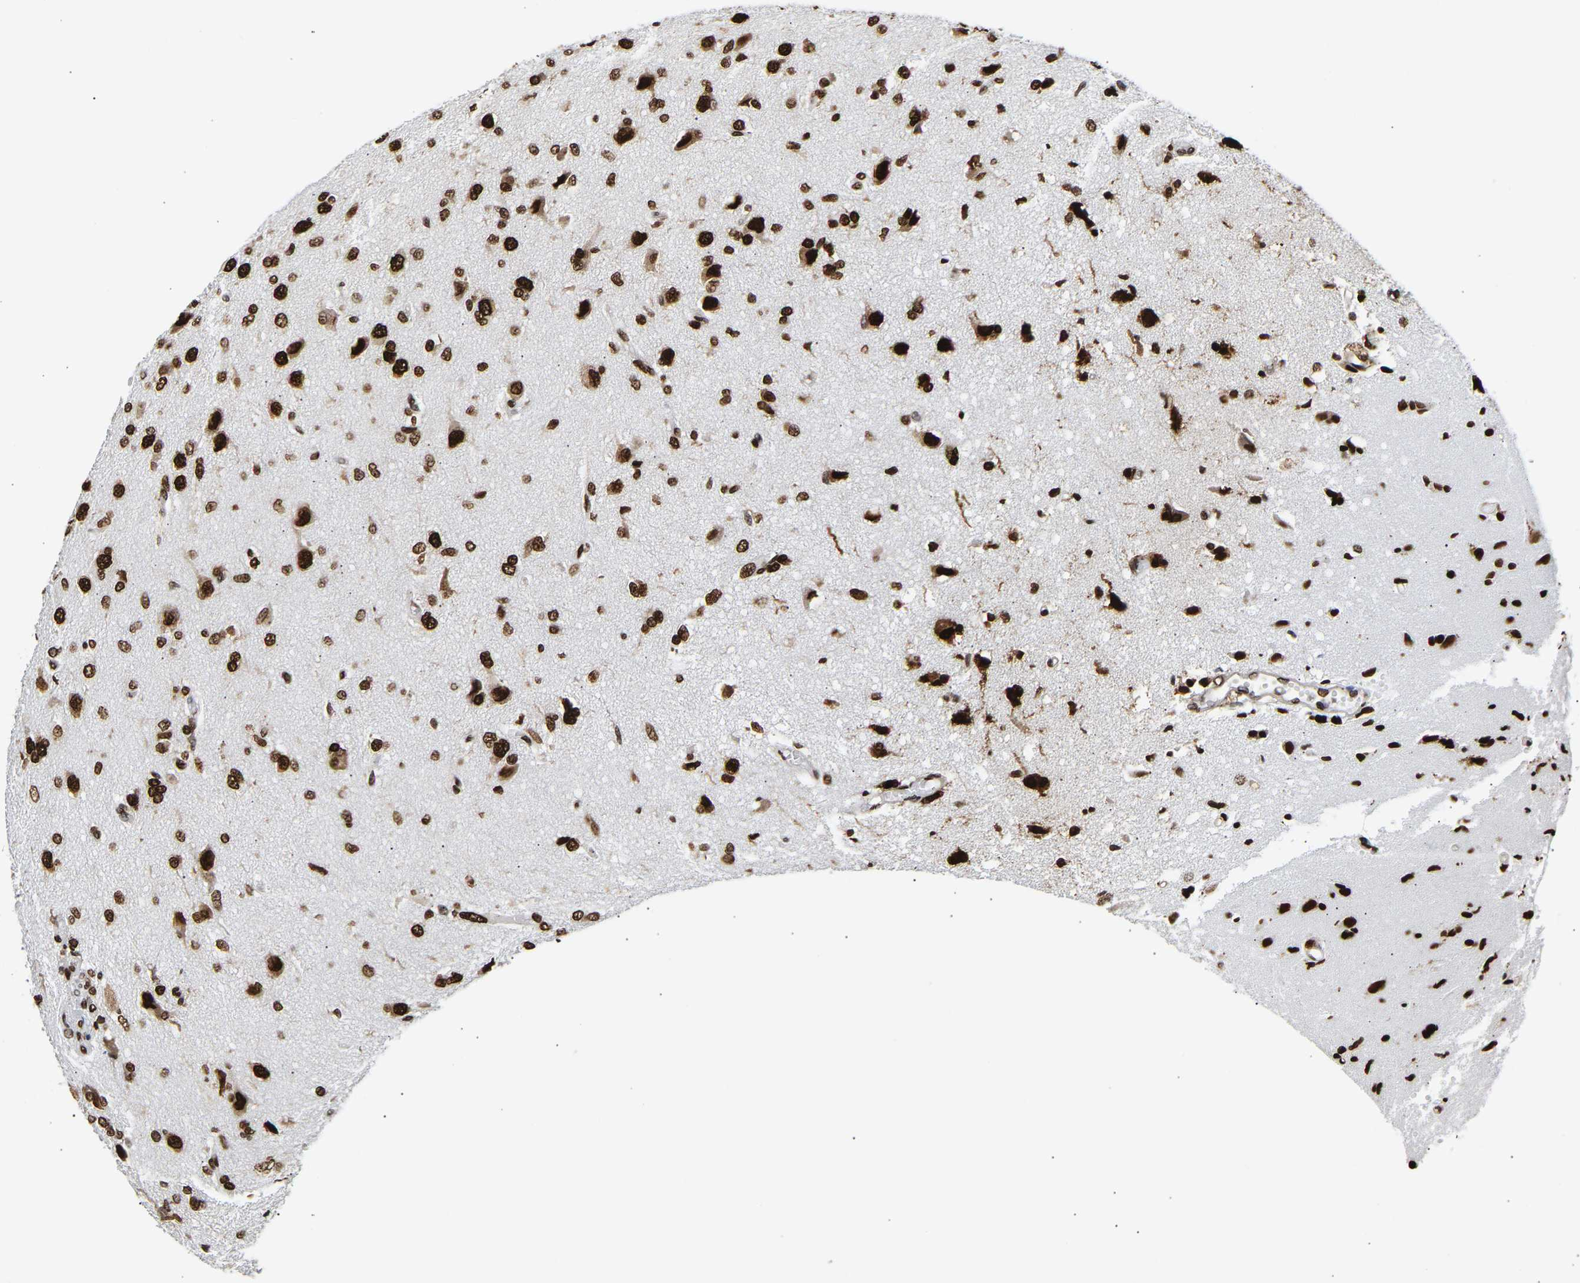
{"staining": {"intensity": "strong", "quantity": ">75%", "location": "nuclear"}, "tissue": "glioma", "cell_type": "Tumor cells", "image_type": "cancer", "snomed": [{"axis": "morphology", "description": "Glioma, malignant, High grade"}, {"axis": "topography", "description": "Brain"}], "caption": "Glioma stained for a protein exhibits strong nuclear positivity in tumor cells.", "gene": "PSIP1", "patient": {"sex": "female", "age": 59}}